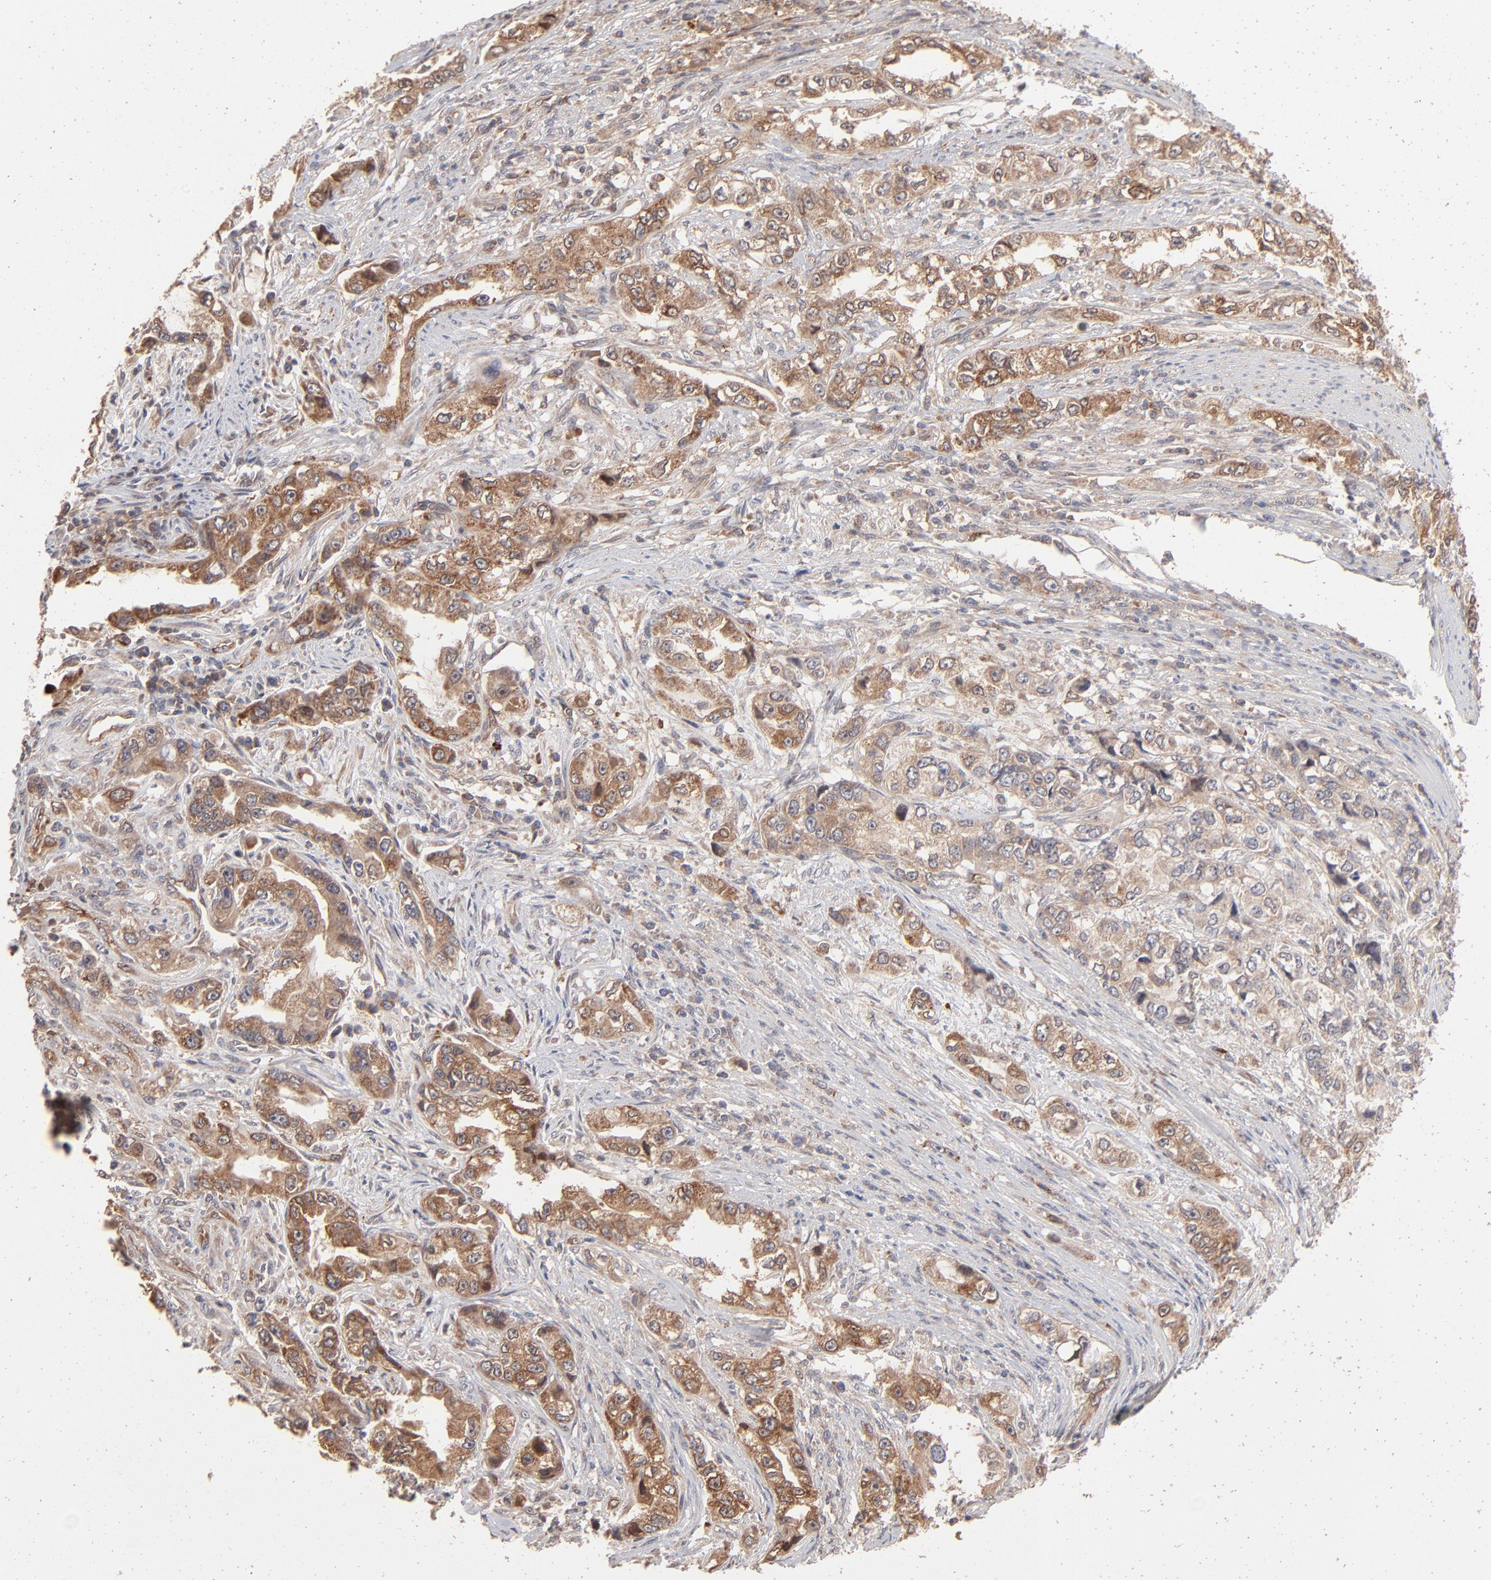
{"staining": {"intensity": "strong", "quantity": ">75%", "location": "cytoplasmic/membranous"}, "tissue": "stomach cancer", "cell_type": "Tumor cells", "image_type": "cancer", "snomed": [{"axis": "morphology", "description": "Adenocarcinoma, NOS"}, {"axis": "topography", "description": "Stomach, lower"}], "caption": "IHC (DAB) staining of adenocarcinoma (stomach) exhibits strong cytoplasmic/membranous protein expression in about >75% of tumor cells.", "gene": "IVNS1ABP", "patient": {"sex": "female", "age": 93}}